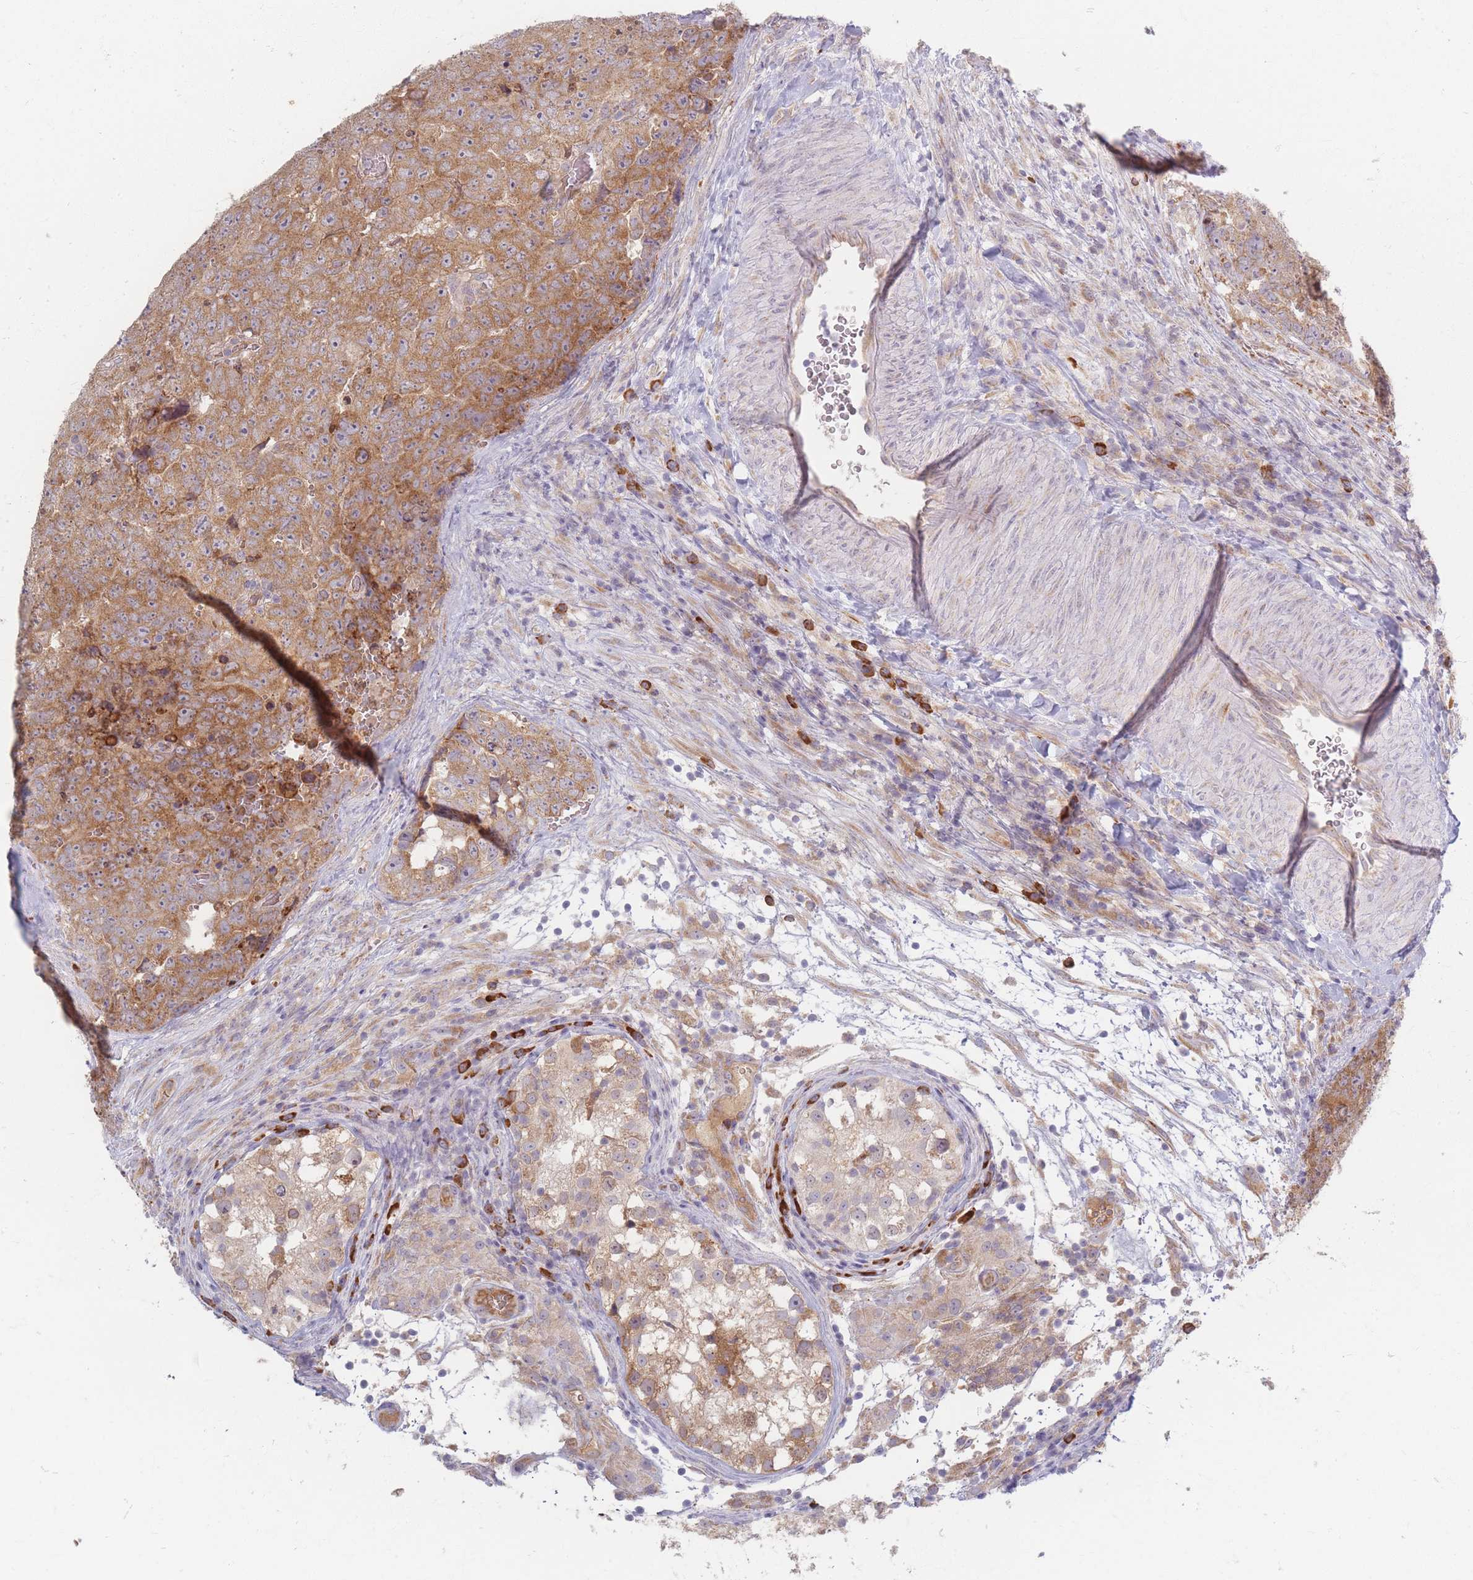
{"staining": {"intensity": "moderate", "quantity": ">75%", "location": "cytoplasmic/membranous"}, "tissue": "testis cancer", "cell_type": "Tumor cells", "image_type": "cancer", "snomed": [{"axis": "morphology", "description": "Seminoma, NOS"}, {"axis": "morphology", "description": "Teratoma, malignant, NOS"}, {"axis": "topography", "description": "Testis"}], "caption": "Protein expression analysis of testis cancer (seminoma) reveals moderate cytoplasmic/membranous positivity in about >75% of tumor cells. The protein is shown in brown color, while the nuclei are stained blue.", "gene": "SMIM14", "patient": {"sex": "male", "age": 34}}